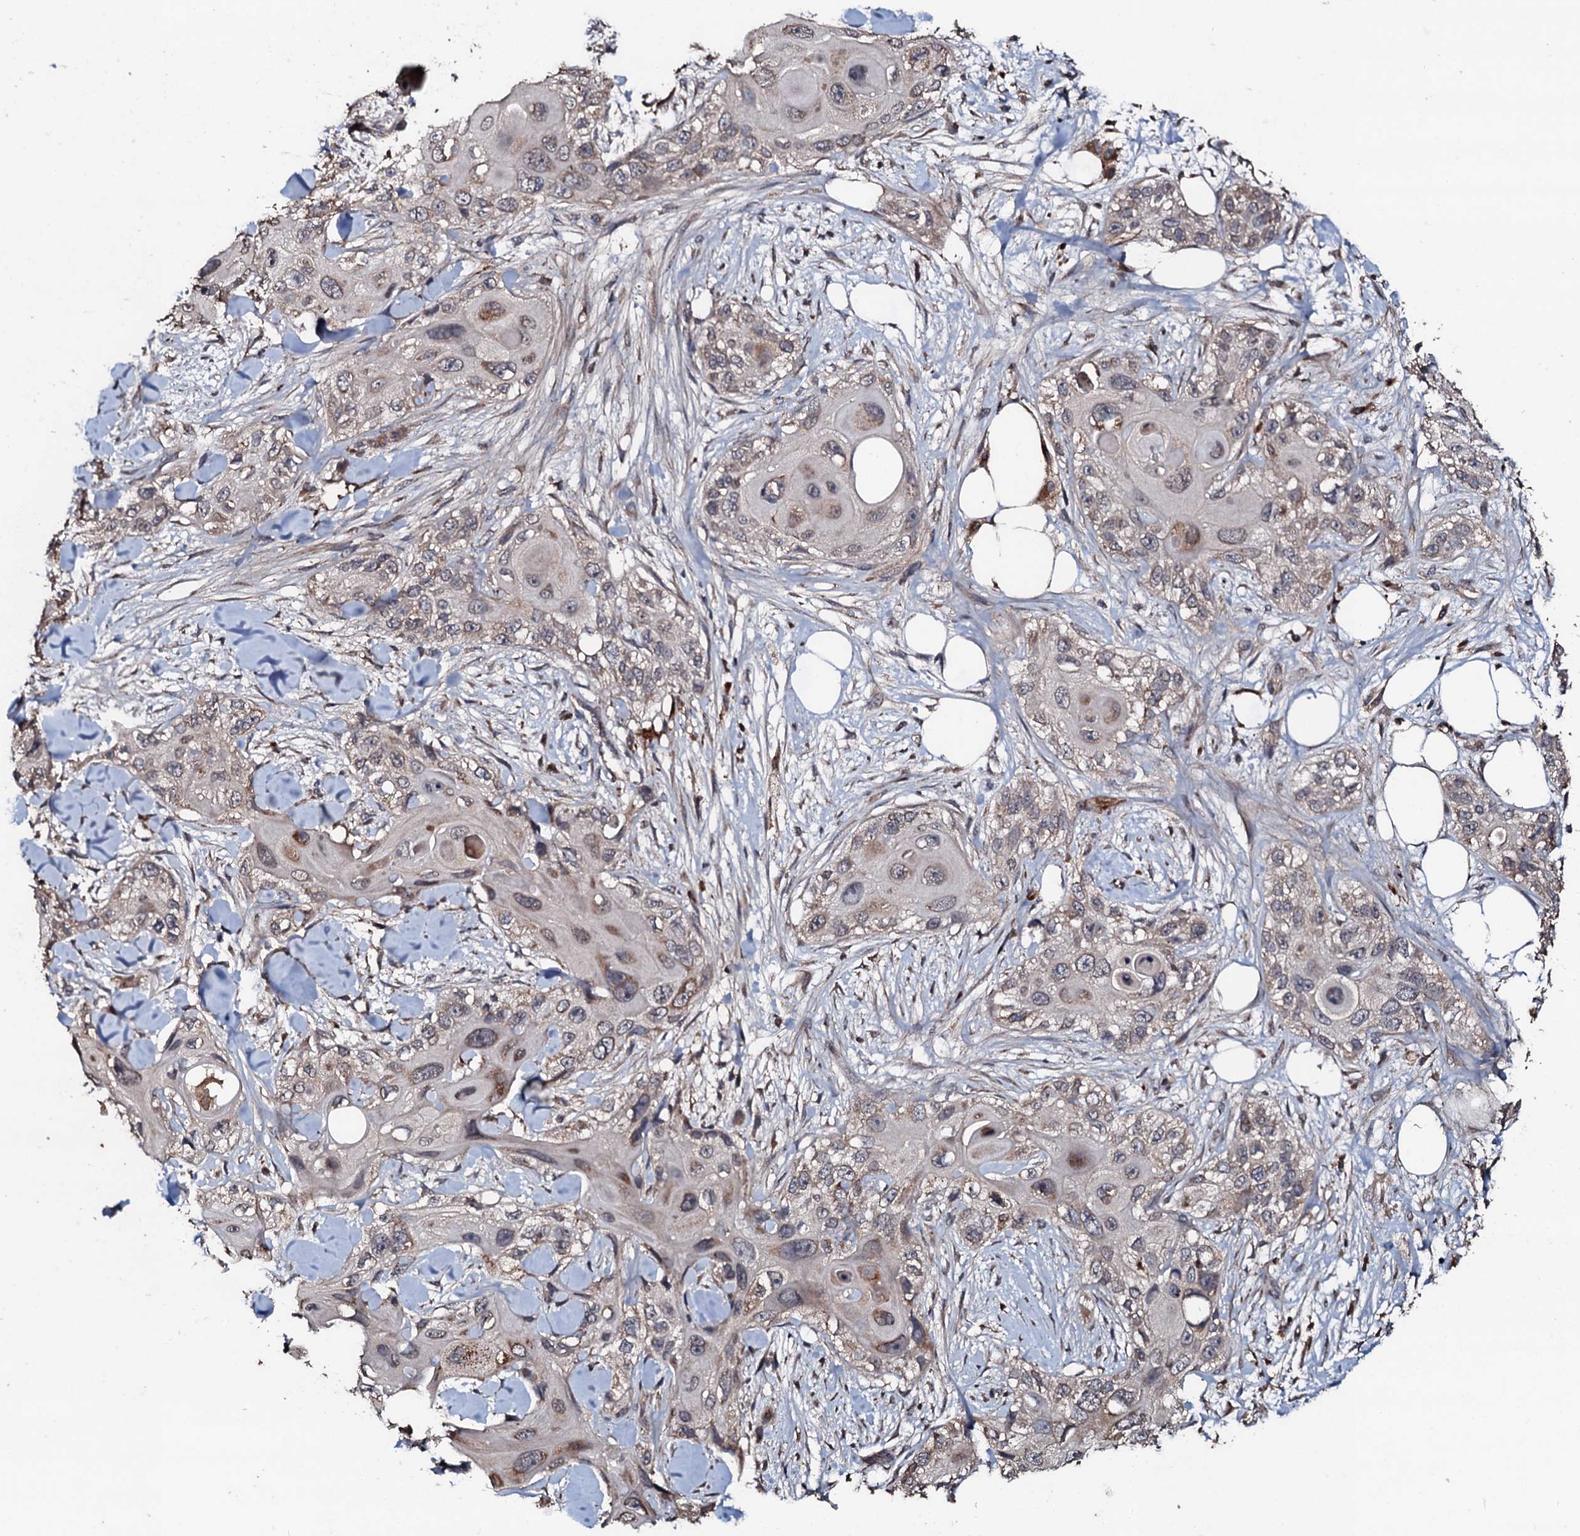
{"staining": {"intensity": "moderate", "quantity": "<25%", "location": "cytoplasmic/membranous"}, "tissue": "skin cancer", "cell_type": "Tumor cells", "image_type": "cancer", "snomed": [{"axis": "morphology", "description": "Normal tissue, NOS"}, {"axis": "morphology", "description": "Squamous cell carcinoma, NOS"}, {"axis": "topography", "description": "Skin"}], "caption": "Protein expression analysis of skin cancer exhibits moderate cytoplasmic/membranous expression in approximately <25% of tumor cells.", "gene": "SDHAF2", "patient": {"sex": "male", "age": 72}}